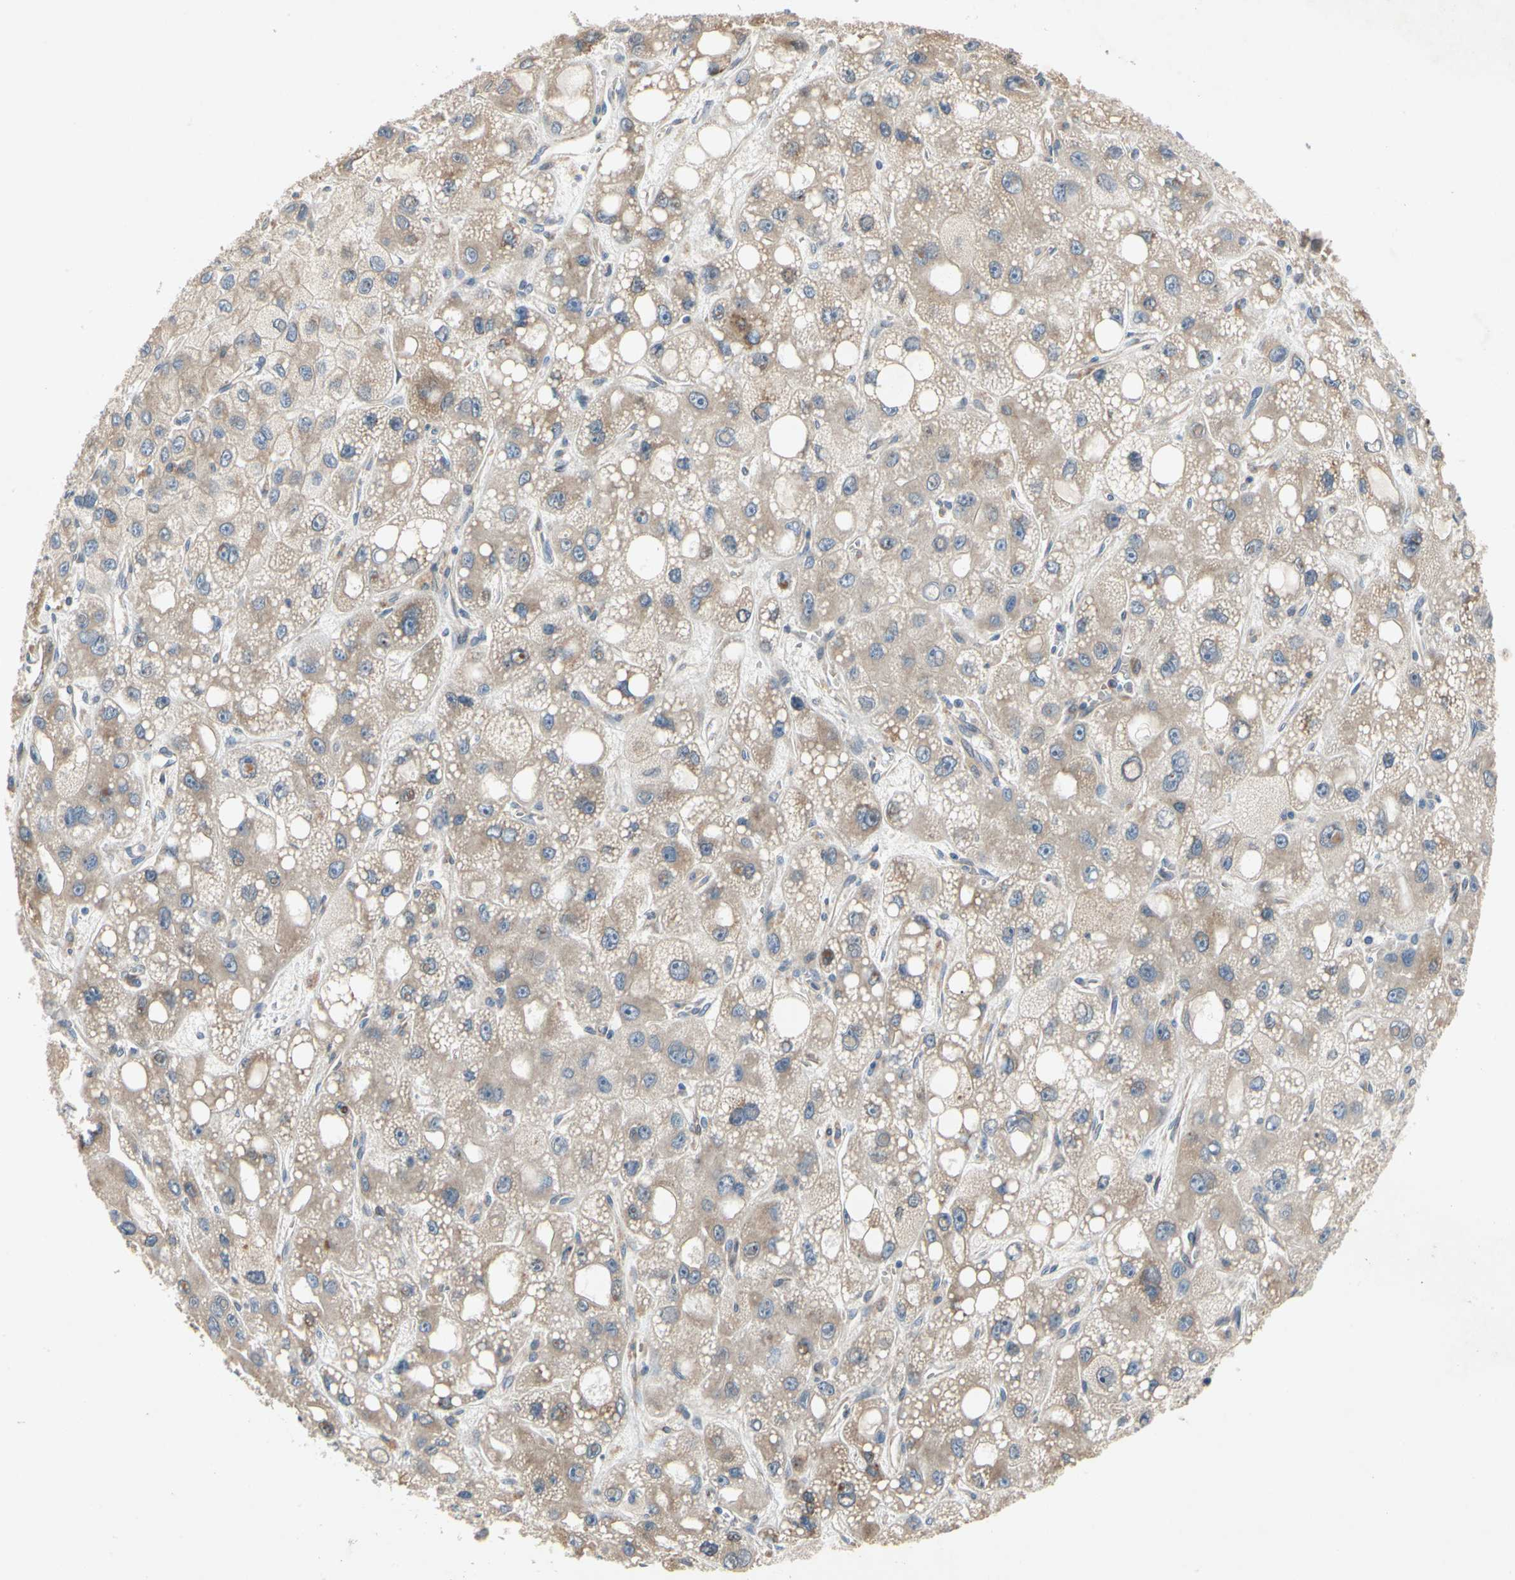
{"staining": {"intensity": "weak", "quantity": ">75%", "location": "cytoplasmic/membranous"}, "tissue": "liver cancer", "cell_type": "Tumor cells", "image_type": "cancer", "snomed": [{"axis": "morphology", "description": "Carcinoma, Hepatocellular, NOS"}, {"axis": "topography", "description": "Liver"}], "caption": "Weak cytoplasmic/membranous protein positivity is present in approximately >75% of tumor cells in liver cancer.", "gene": "XYLT1", "patient": {"sex": "male", "age": 55}}